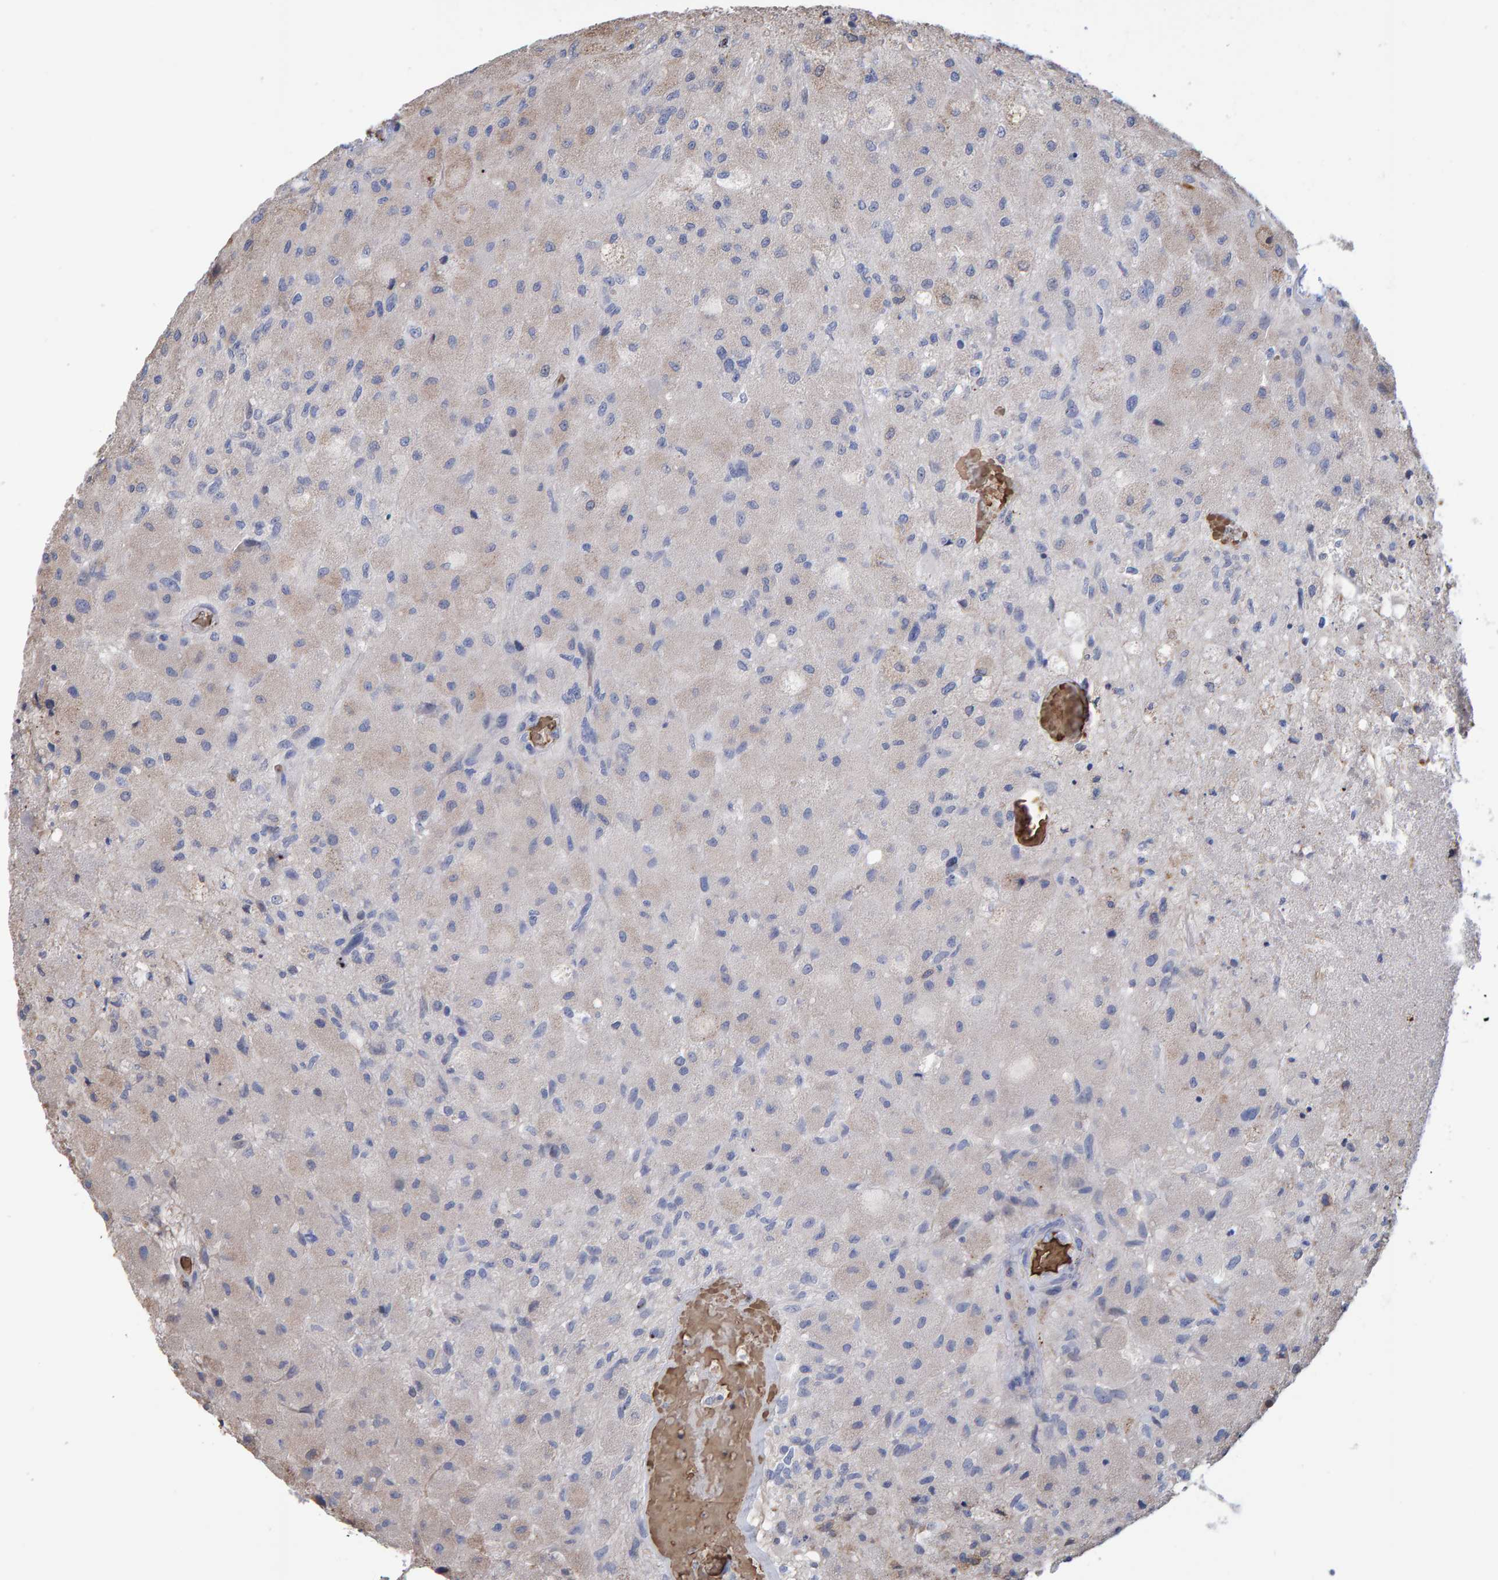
{"staining": {"intensity": "weak", "quantity": ">75%", "location": "cytoplasmic/membranous"}, "tissue": "glioma", "cell_type": "Tumor cells", "image_type": "cancer", "snomed": [{"axis": "morphology", "description": "Normal tissue, NOS"}, {"axis": "morphology", "description": "Glioma, malignant, High grade"}, {"axis": "topography", "description": "Cerebral cortex"}], "caption": "A low amount of weak cytoplasmic/membranous positivity is present in about >75% of tumor cells in glioma tissue.", "gene": "VPS9D1", "patient": {"sex": "male", "age": 77}}